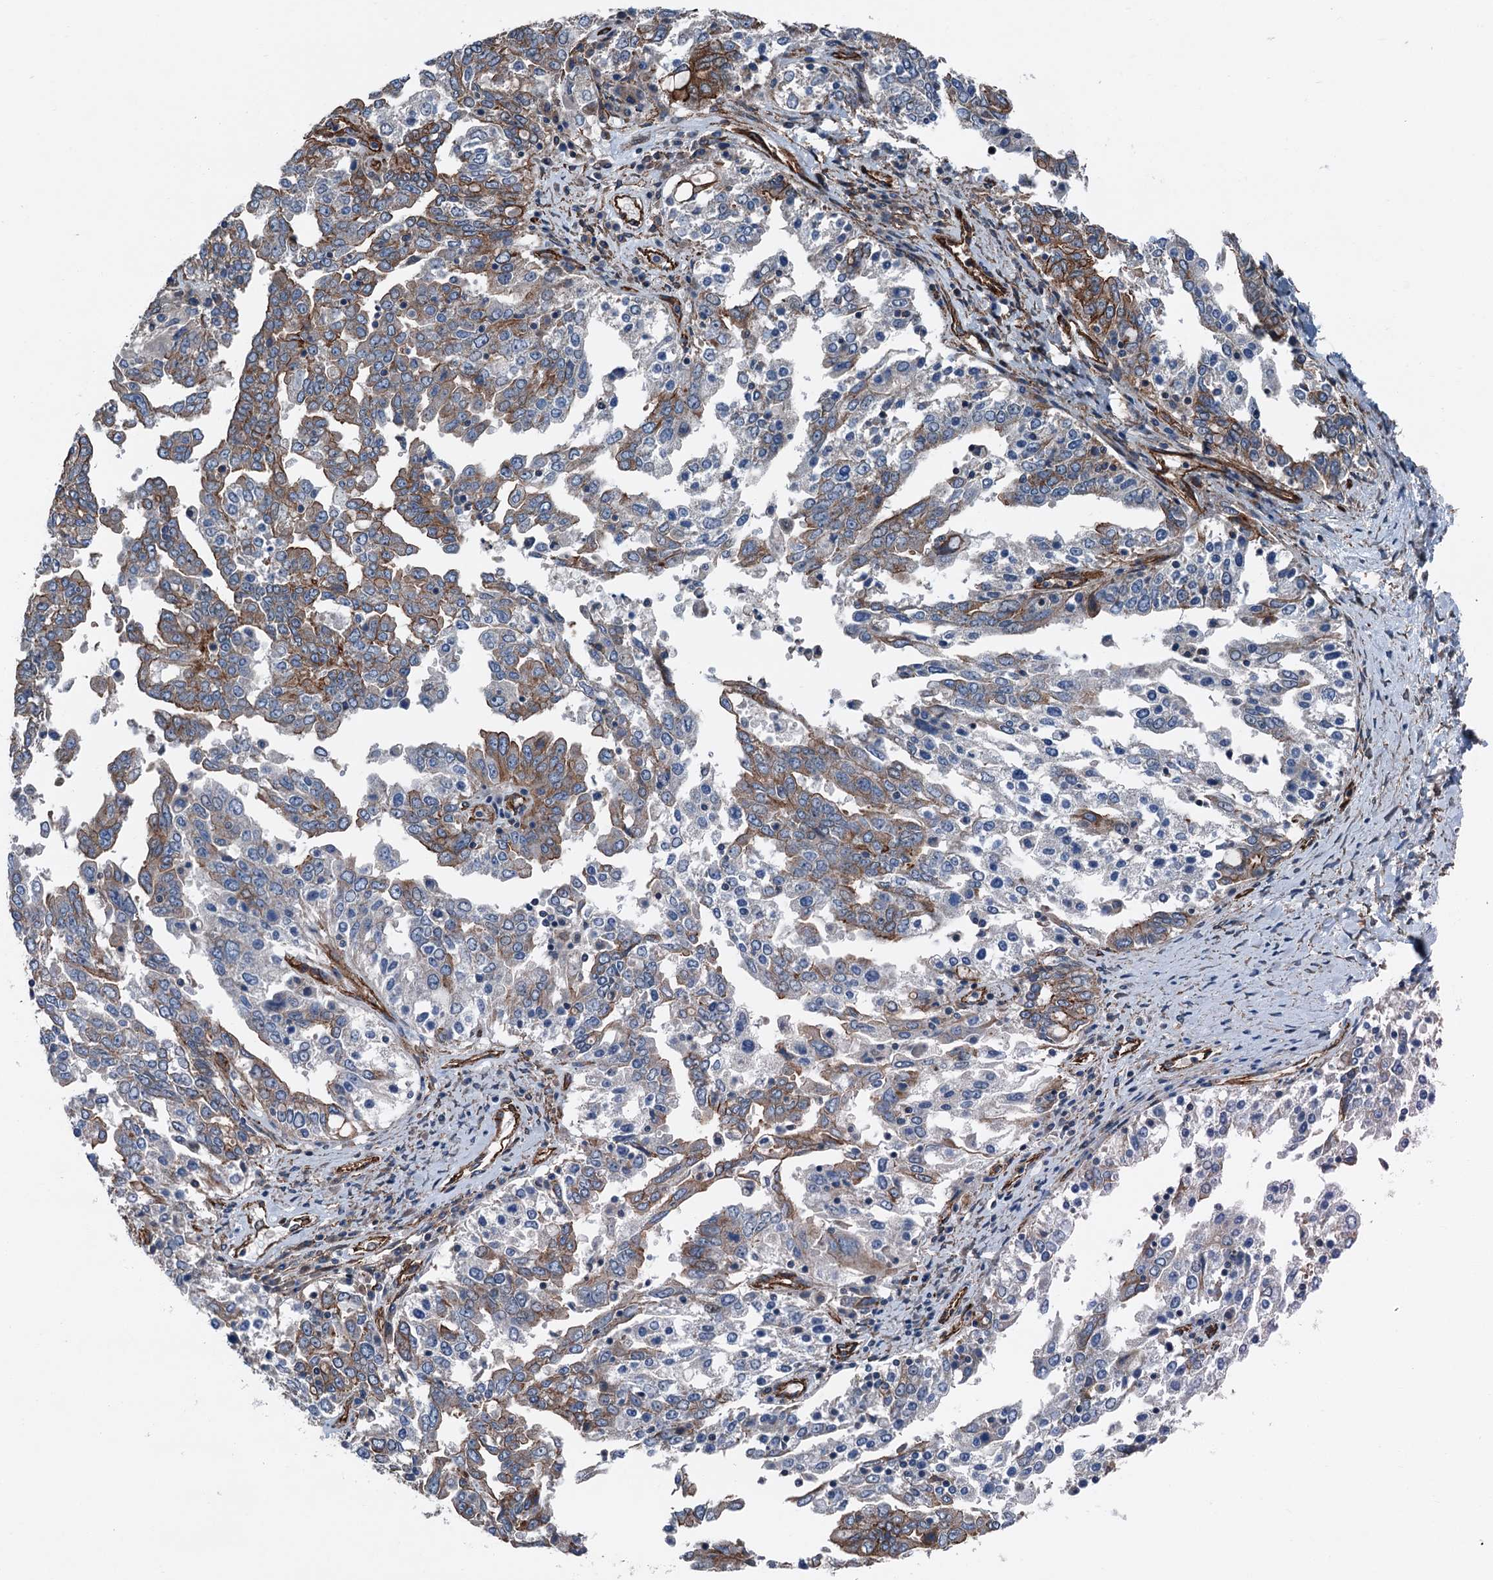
{"staining": {"intensity": "strong", "quantity": "25%-75%", "location": "cytoplasmic/membranous"}, "tissue": "ovarian cancer", "cell_type": "Tumor cells", "image_type": "cancer", "snomed": [{"axis": "morphology", "description": "Carcinoma, endometroid"}, {"axis": "topography", "description": "Ovary"}], "caption": "Ovarian endometroid carcinoma stained with a protein marker exhibits strong staining in tumor cells.", "gene": "NMRAL1", "patient": {"sex": "female", "age": 62}}